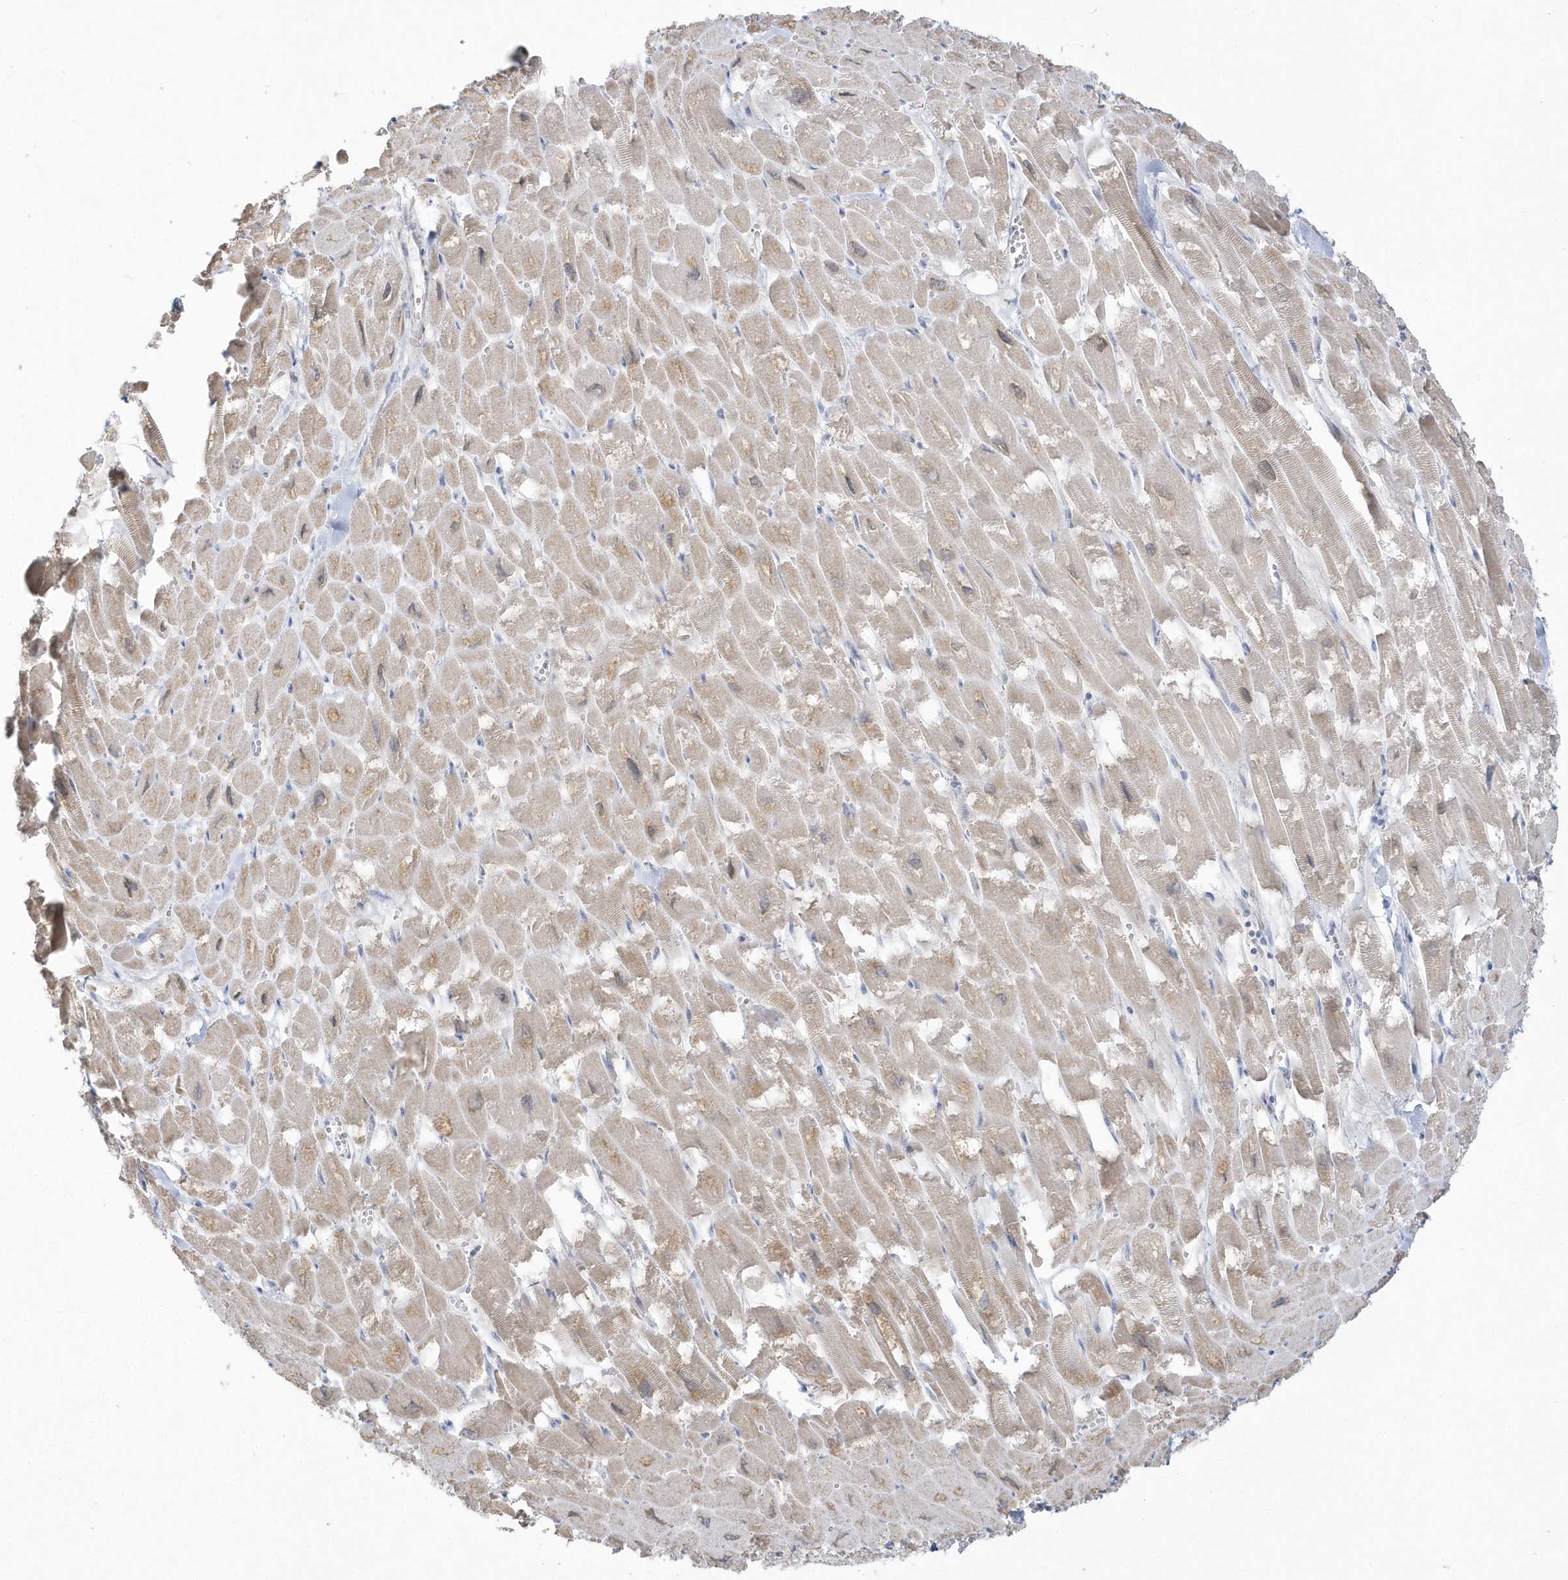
{"staining": {"intensity": "moderate", "quantity": "<25%", "location": "cytoplasmic/membranous"}, "tissue": "heart muscle", "cell_type": "Cardiomyocytes", "image_type": "normal", "snomed": [{"axis": "morphology", "description": "Normal tissue, NOS"}, {"axis": "topography", "description": "Heart"}], "caption": "Benign heart muscle was stained to show a protein in brown. There is low levels of moderate cytoplasmic/membranous staining in approximately <25% of cardiomyocytes.", "gene": "PCBD1", "patient": {"sex": "male", "age": 54}}